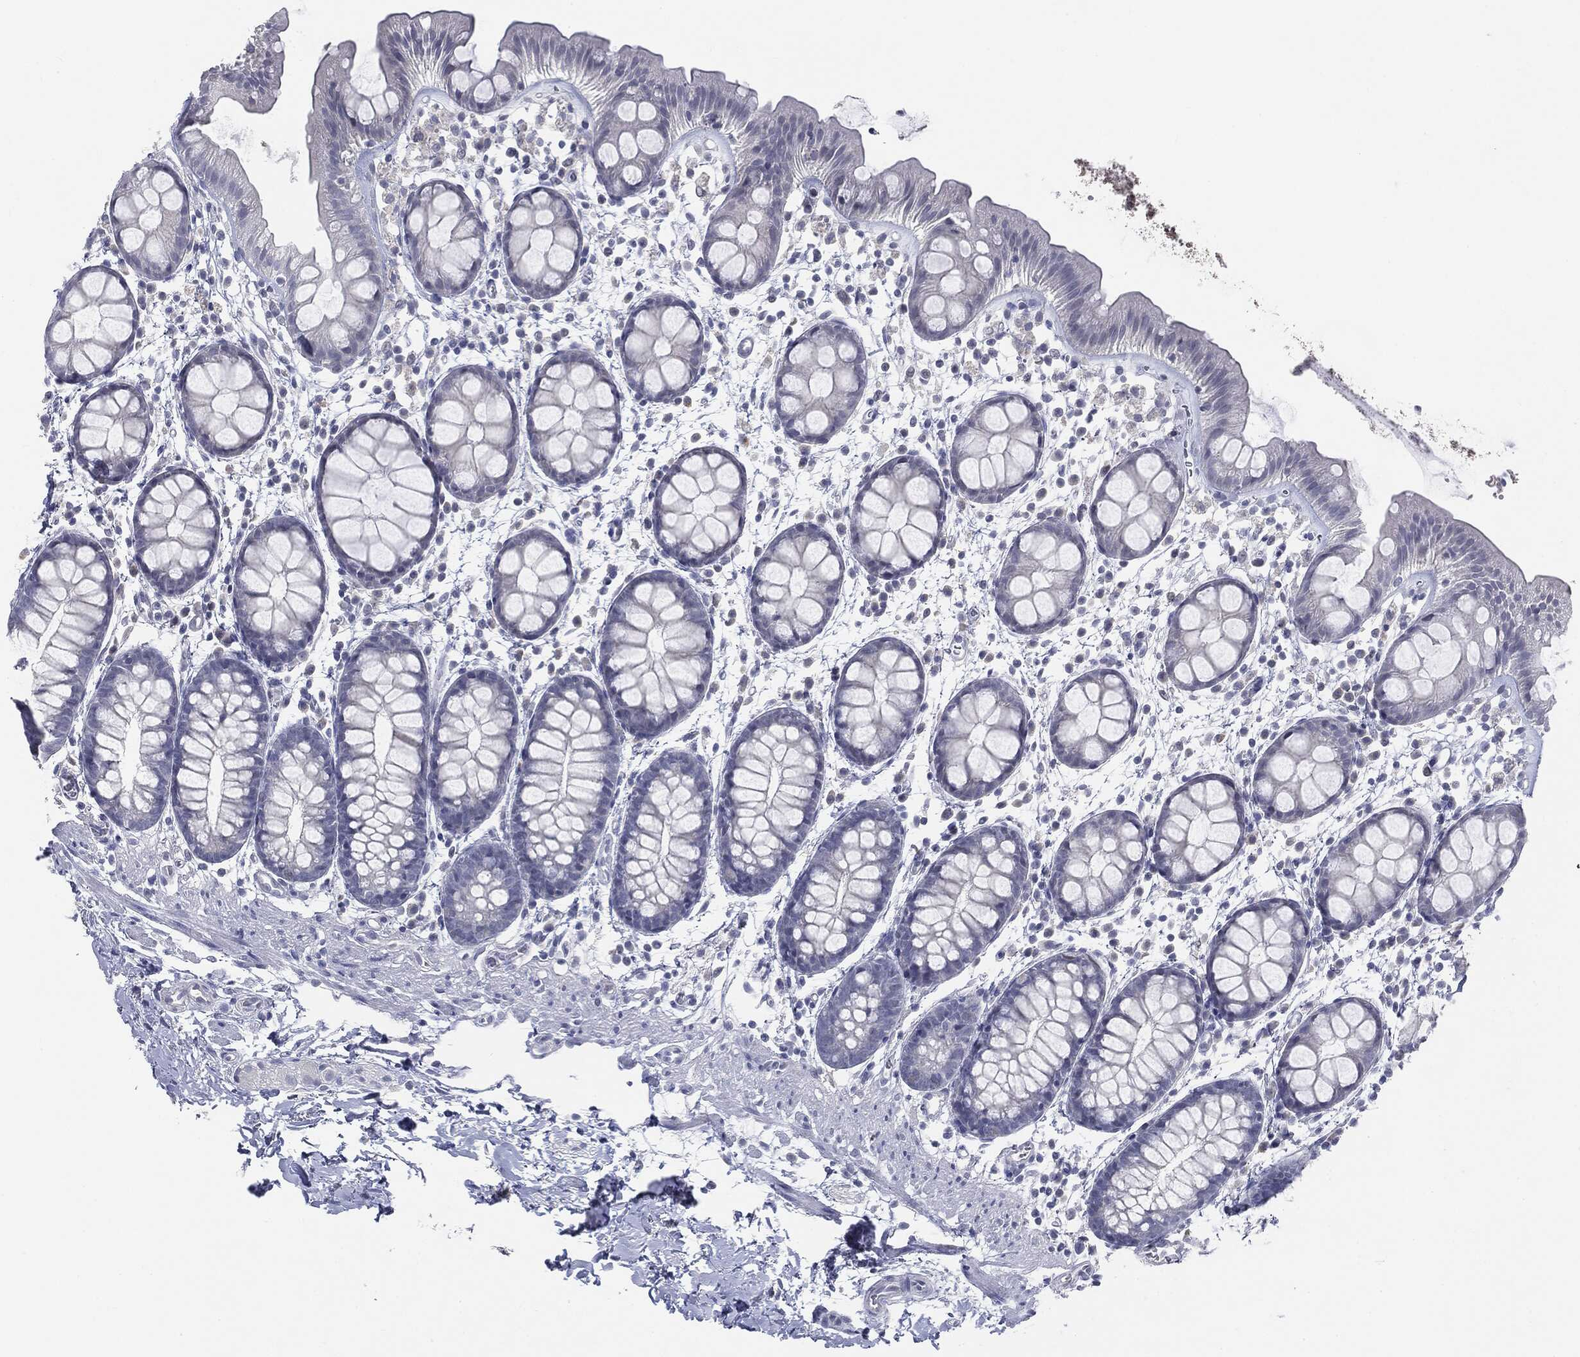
{"staining": {"intensity": "negative", "quantity": "none", "location": "none"}, "tissue": "rectum", "cell_type": "Glandular cells", "image_type": "normal", "snomed": [{"axis": "morphology", "description": "Normal tissue, NOS"}, {"axis": "topography", "description": "Rectum"}], "caption": "Immunohistochemistry (IHC) photomicrograph of normal human rectum stained for a protein (brown), which exhibits no positivity in glandular cells. Nuclei are stained in blue.", "gene": "CGB1", "patient": {"sex": "male", "age": 57}}